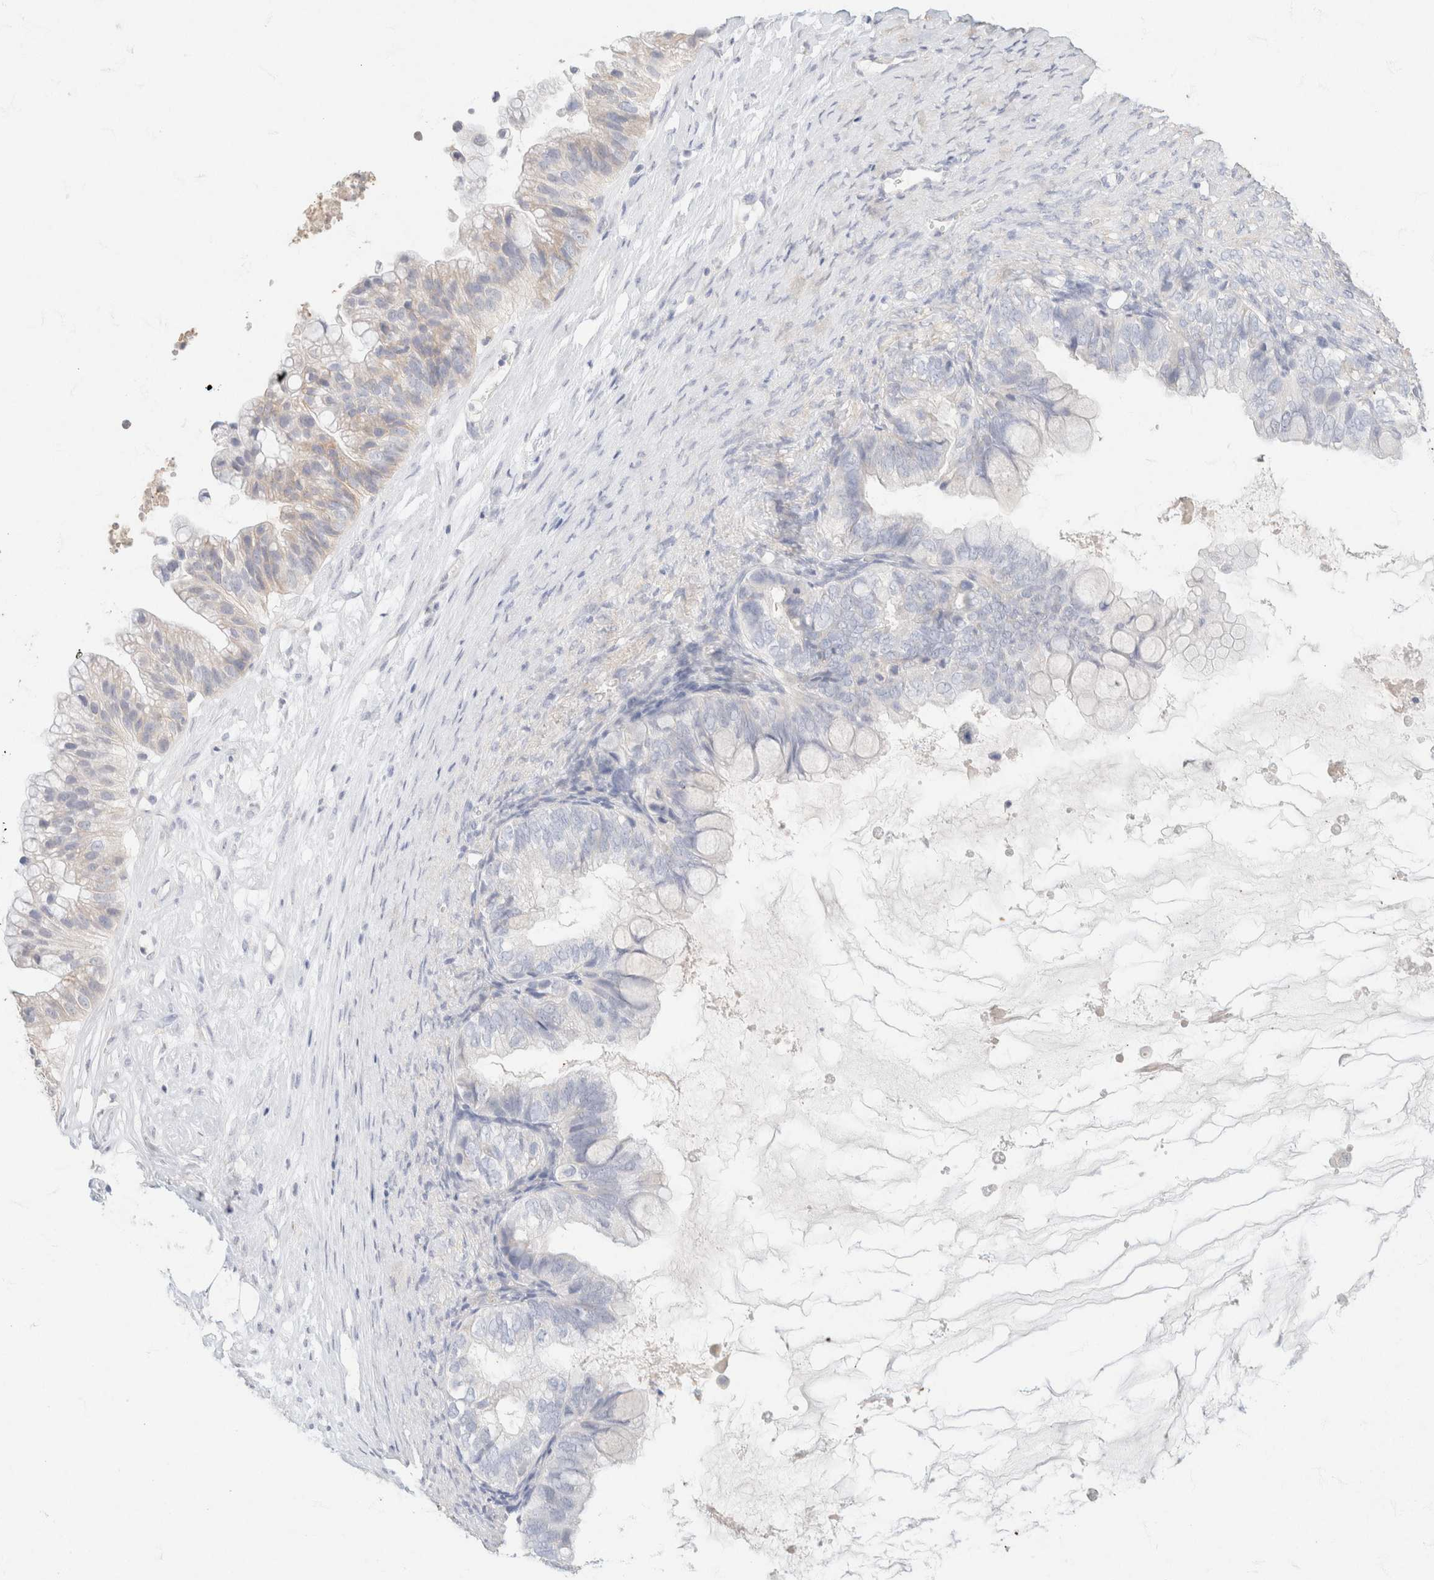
{"staining": {"intensity": "weak", "quantity": "<25%", "location": "cytoplasmic/membranous"}, "tissue": "ovarian cancer", "cell_type": "Tumor cells", "image_type": "cancer", "snomed": [{"axis": "morphology", "description": "Cystadenocarcinoma, mucinous, NOS"}, {"axis": "topography", "description": "Ovary"}], "caption": "The immunohistochemistry image has no significant positivity in tumor cells of ovarian mucinous cystadenocarcinoma tissue.", "gene": "CA12", "patient": {"sex": "female", "age": 80}}